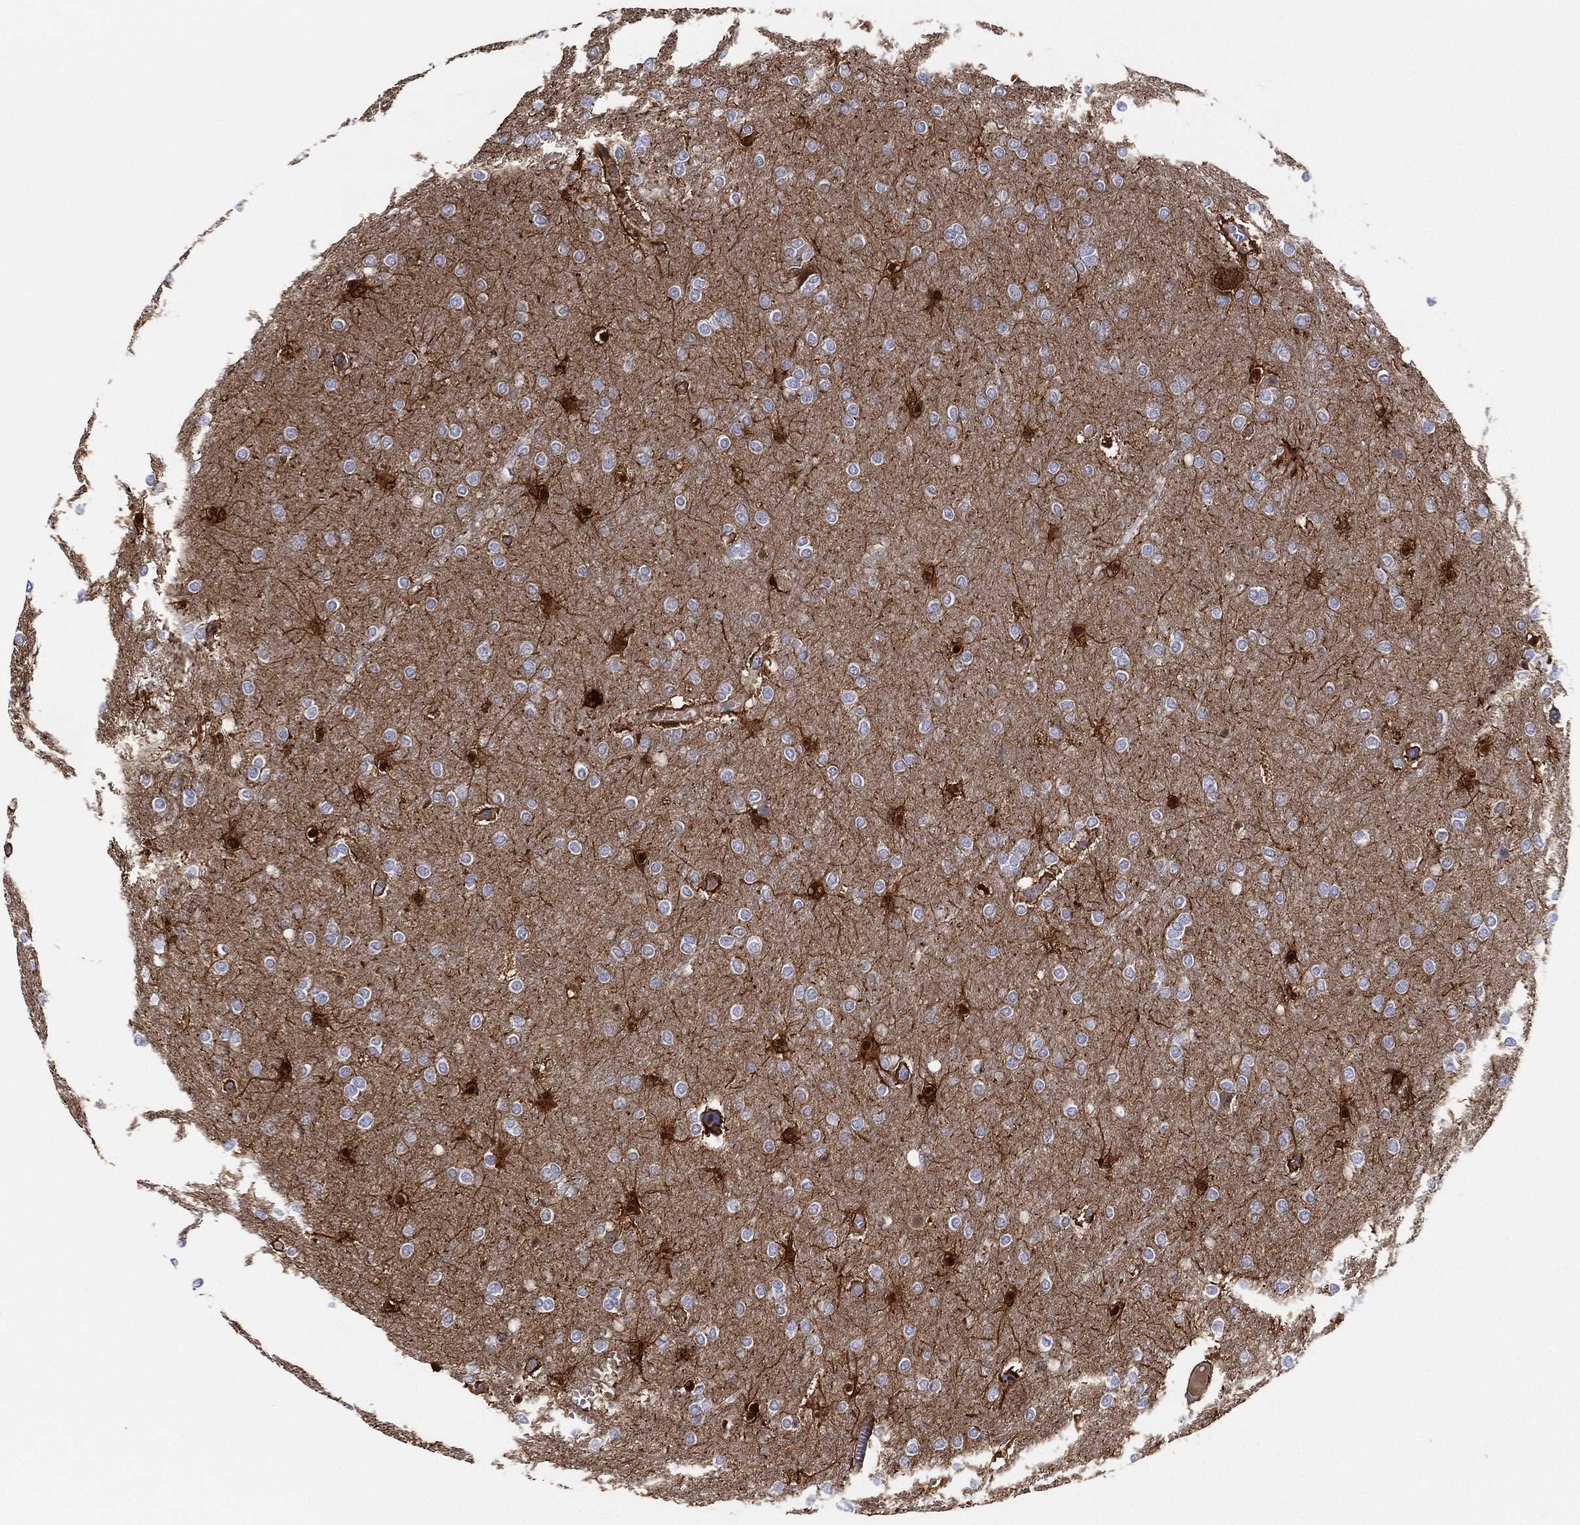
{"staining": {"intensity": "negative", "quantity": "none", "location": "none"}, "tissue": "glioma", "cell_type": "Tumor cells", "image_type": "cancer", "snomed": [{"axis": "morphology", "description": "Glioma, malignant, High grade"}, {"axis": "topography", "description": "Brain"}], "caption": "This micrograph is of glioma stained with IHC to label a protein in brown with the nuclei are counter-stained blue. There is no expression in tumor cells. (DAB (3,3'-diaminobenzidine) immunohistochemistry, high magnification).", "gene": "DDAH1", "patient": {"sex": "female", "age": 61}}